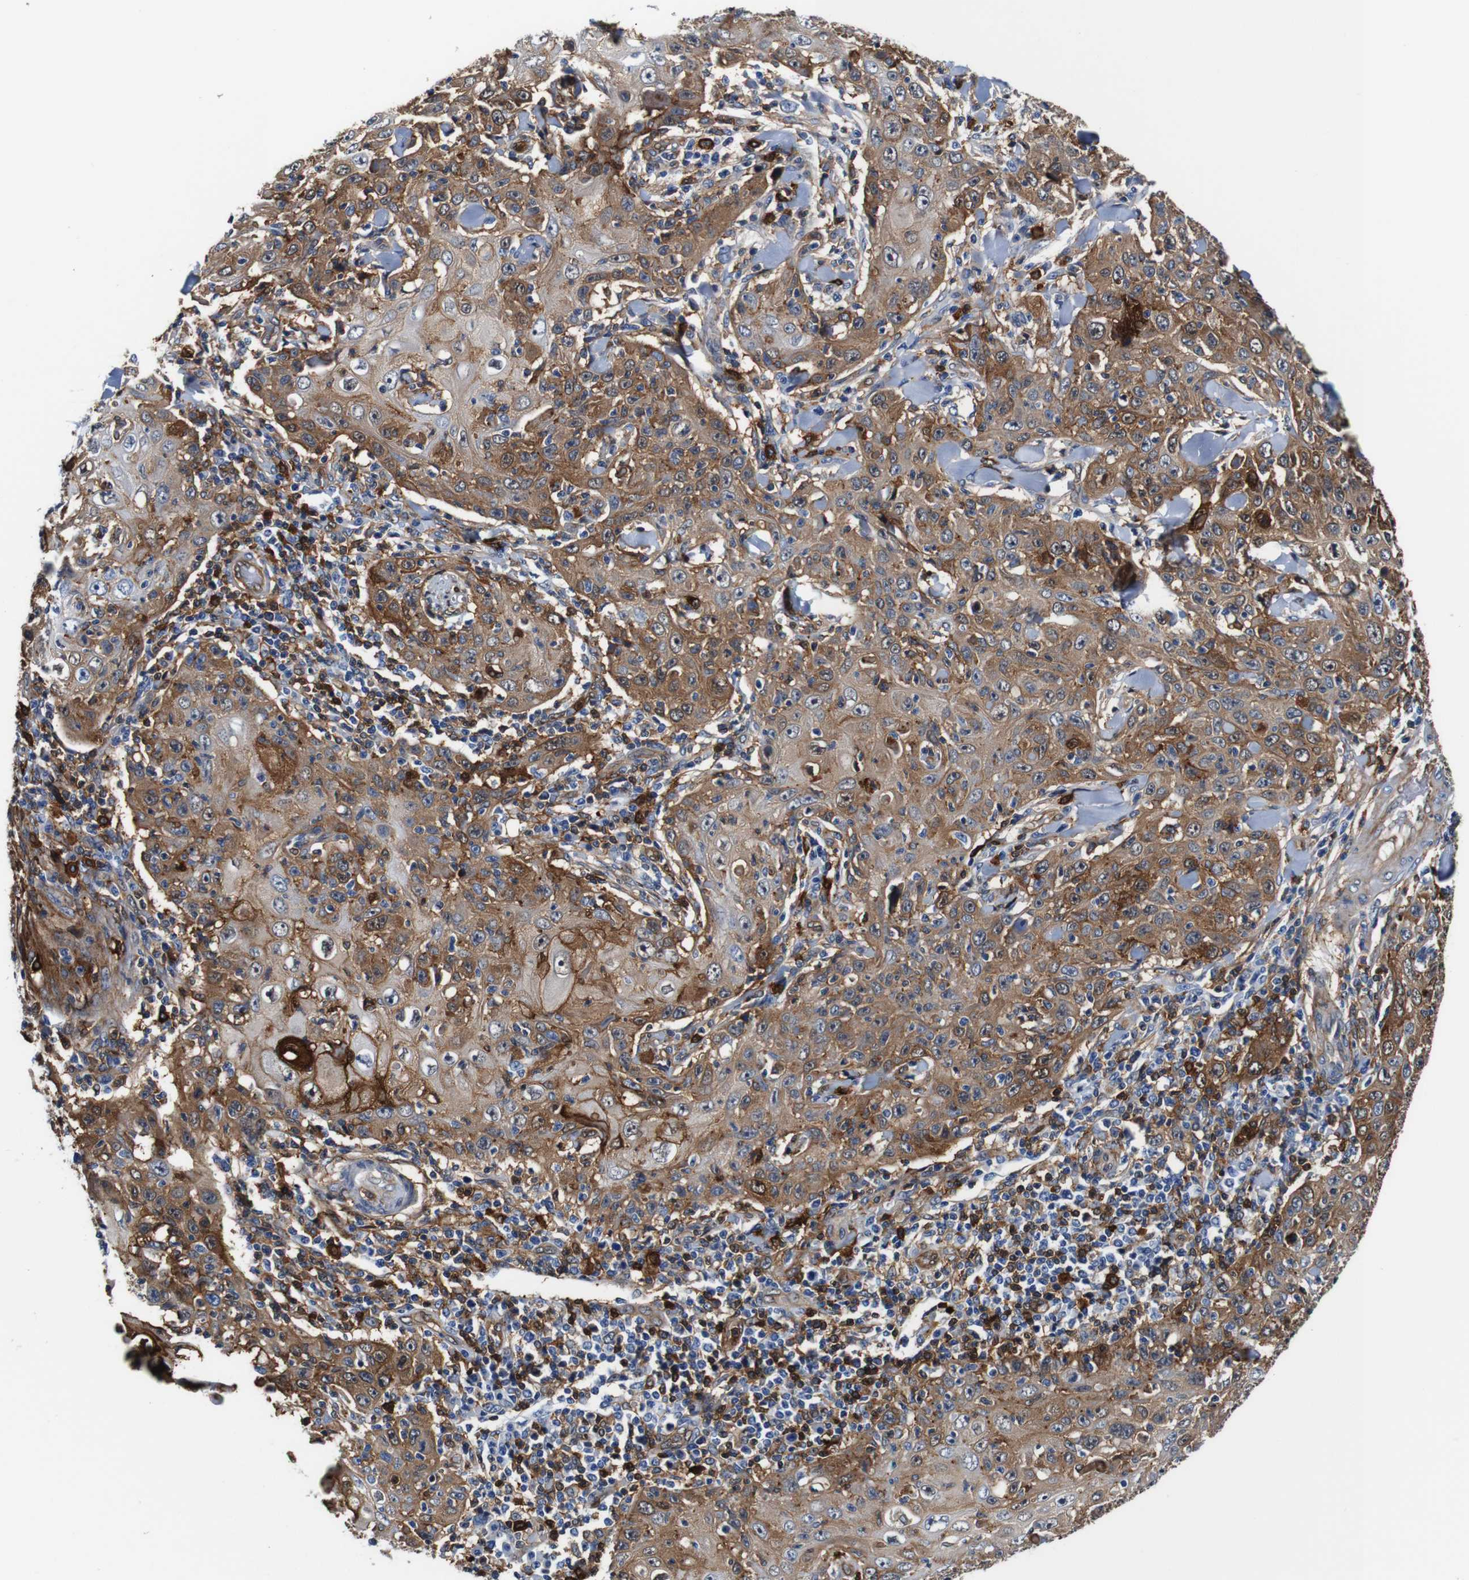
{"staining": {"intensity": "moderate", "quantity": ">75%", "location": "cytoplasmic/membranous"}, "tissue": "skin cancer", "cell_type": "Tumor cells", "image_type": "cancer", "snomed": [{"axis": "morphology", "description": "Squamous cell carcinoma, NOS"}, {"axis": "topography", "description": "Skin"}], "caption": "IHC (DAB) staining of skin cancer reveals moderate cytoplasmic/membranous protein staining in about >75% of tumor cells.", "gene": "ANXA1", "patient": {"sex": "female", "age": 88}}